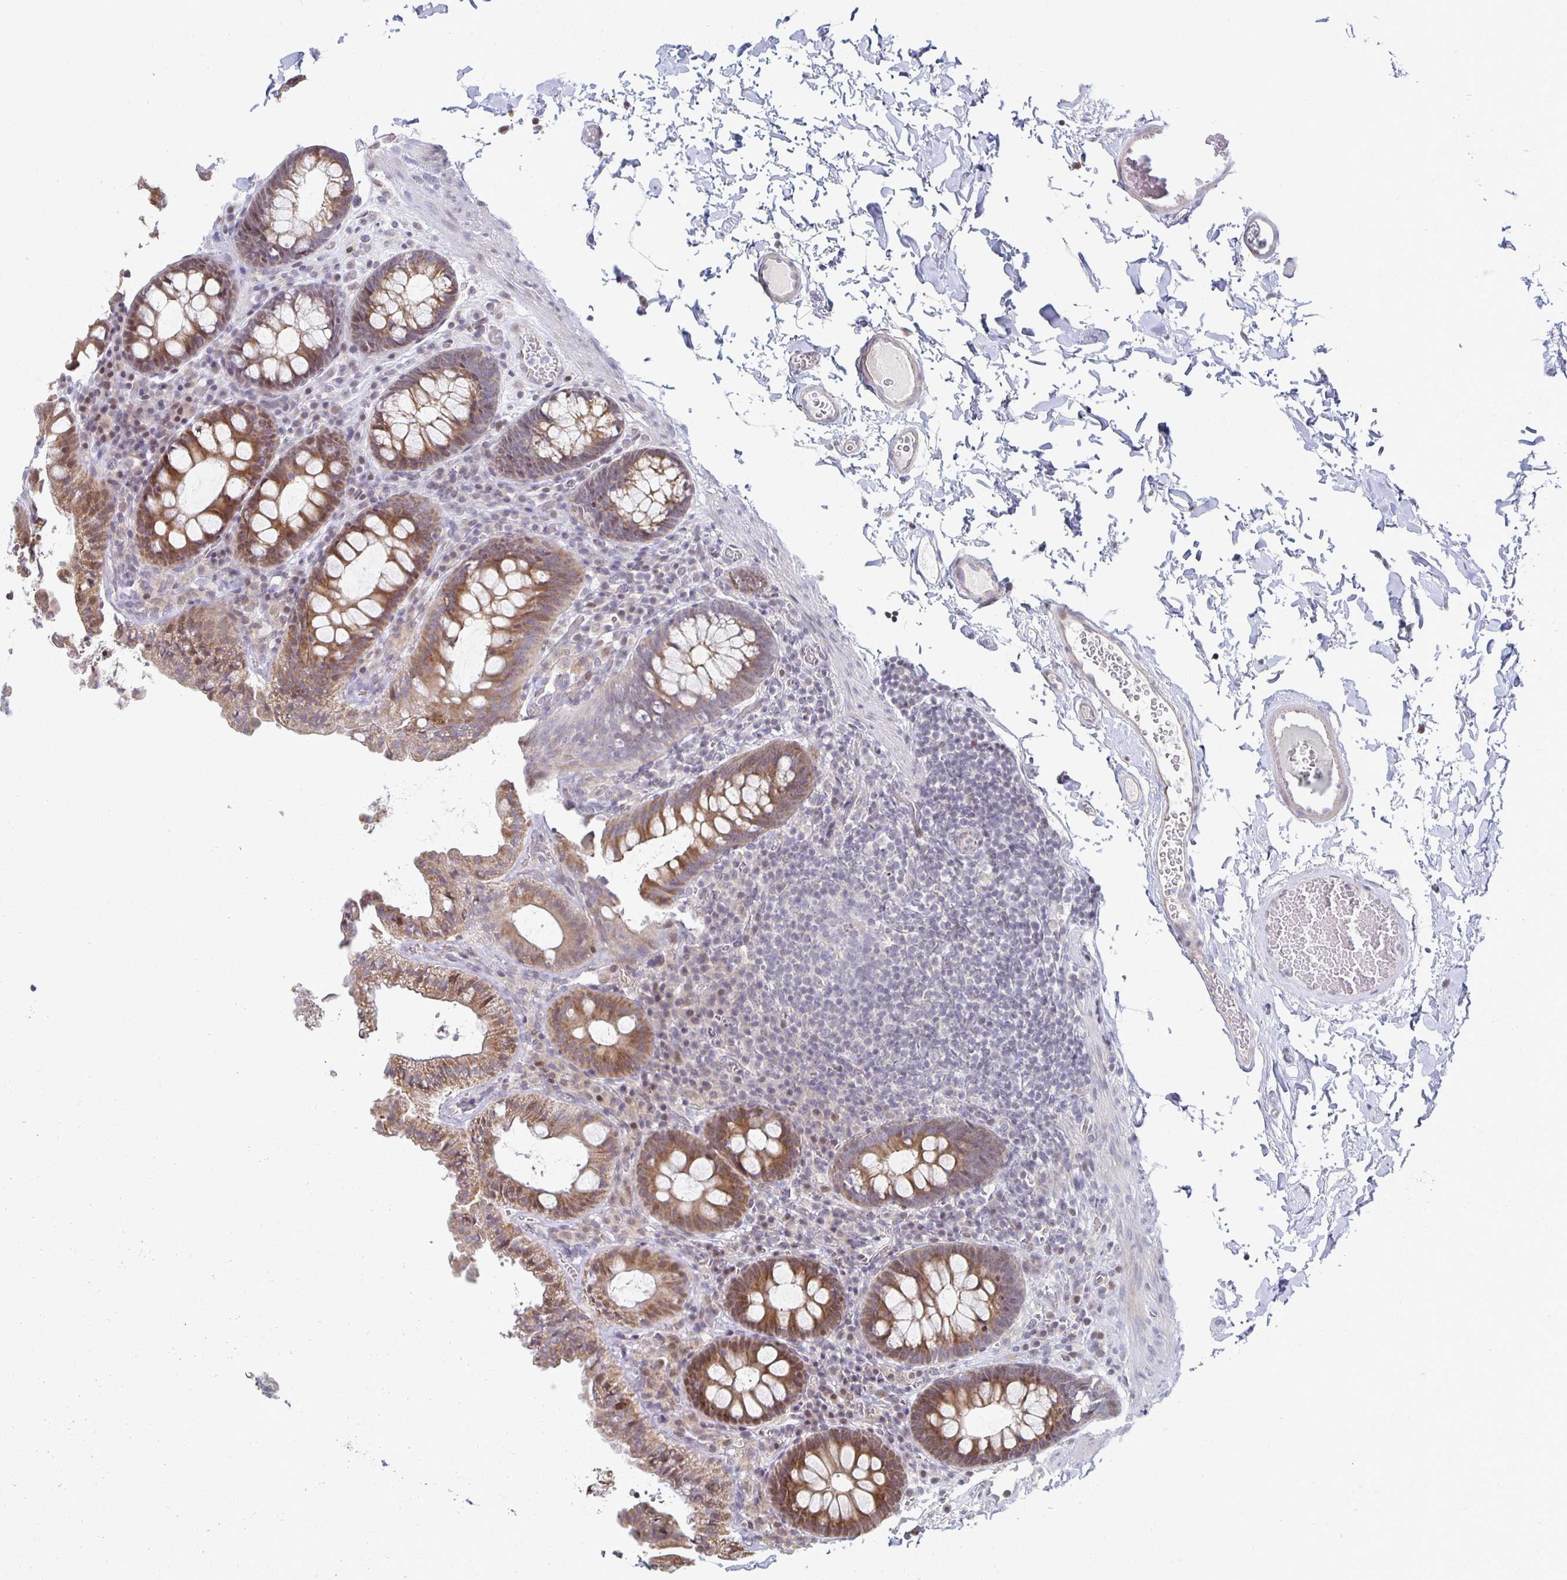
{"staining": {"intensity": "negative", "quantity": "none", "location": "none"}, "tissue": "colon", "cell_type": "Endothelial cells", "image_type": "normal", "snomed": [{"axis": "morphology", "description": "Normal tissue, NOS"}, {"axis": "topography", "description": "Colon"}, {"axis": "topography", "description": "Peripheral nerve tissue"}], "caption": "IHC micrograph of benign colon stained for a protein (brown), which exhibits no expression in endothelial cells.", "gene": "HCFC1R1", "patient": {"sex": "male", "age": 84}}